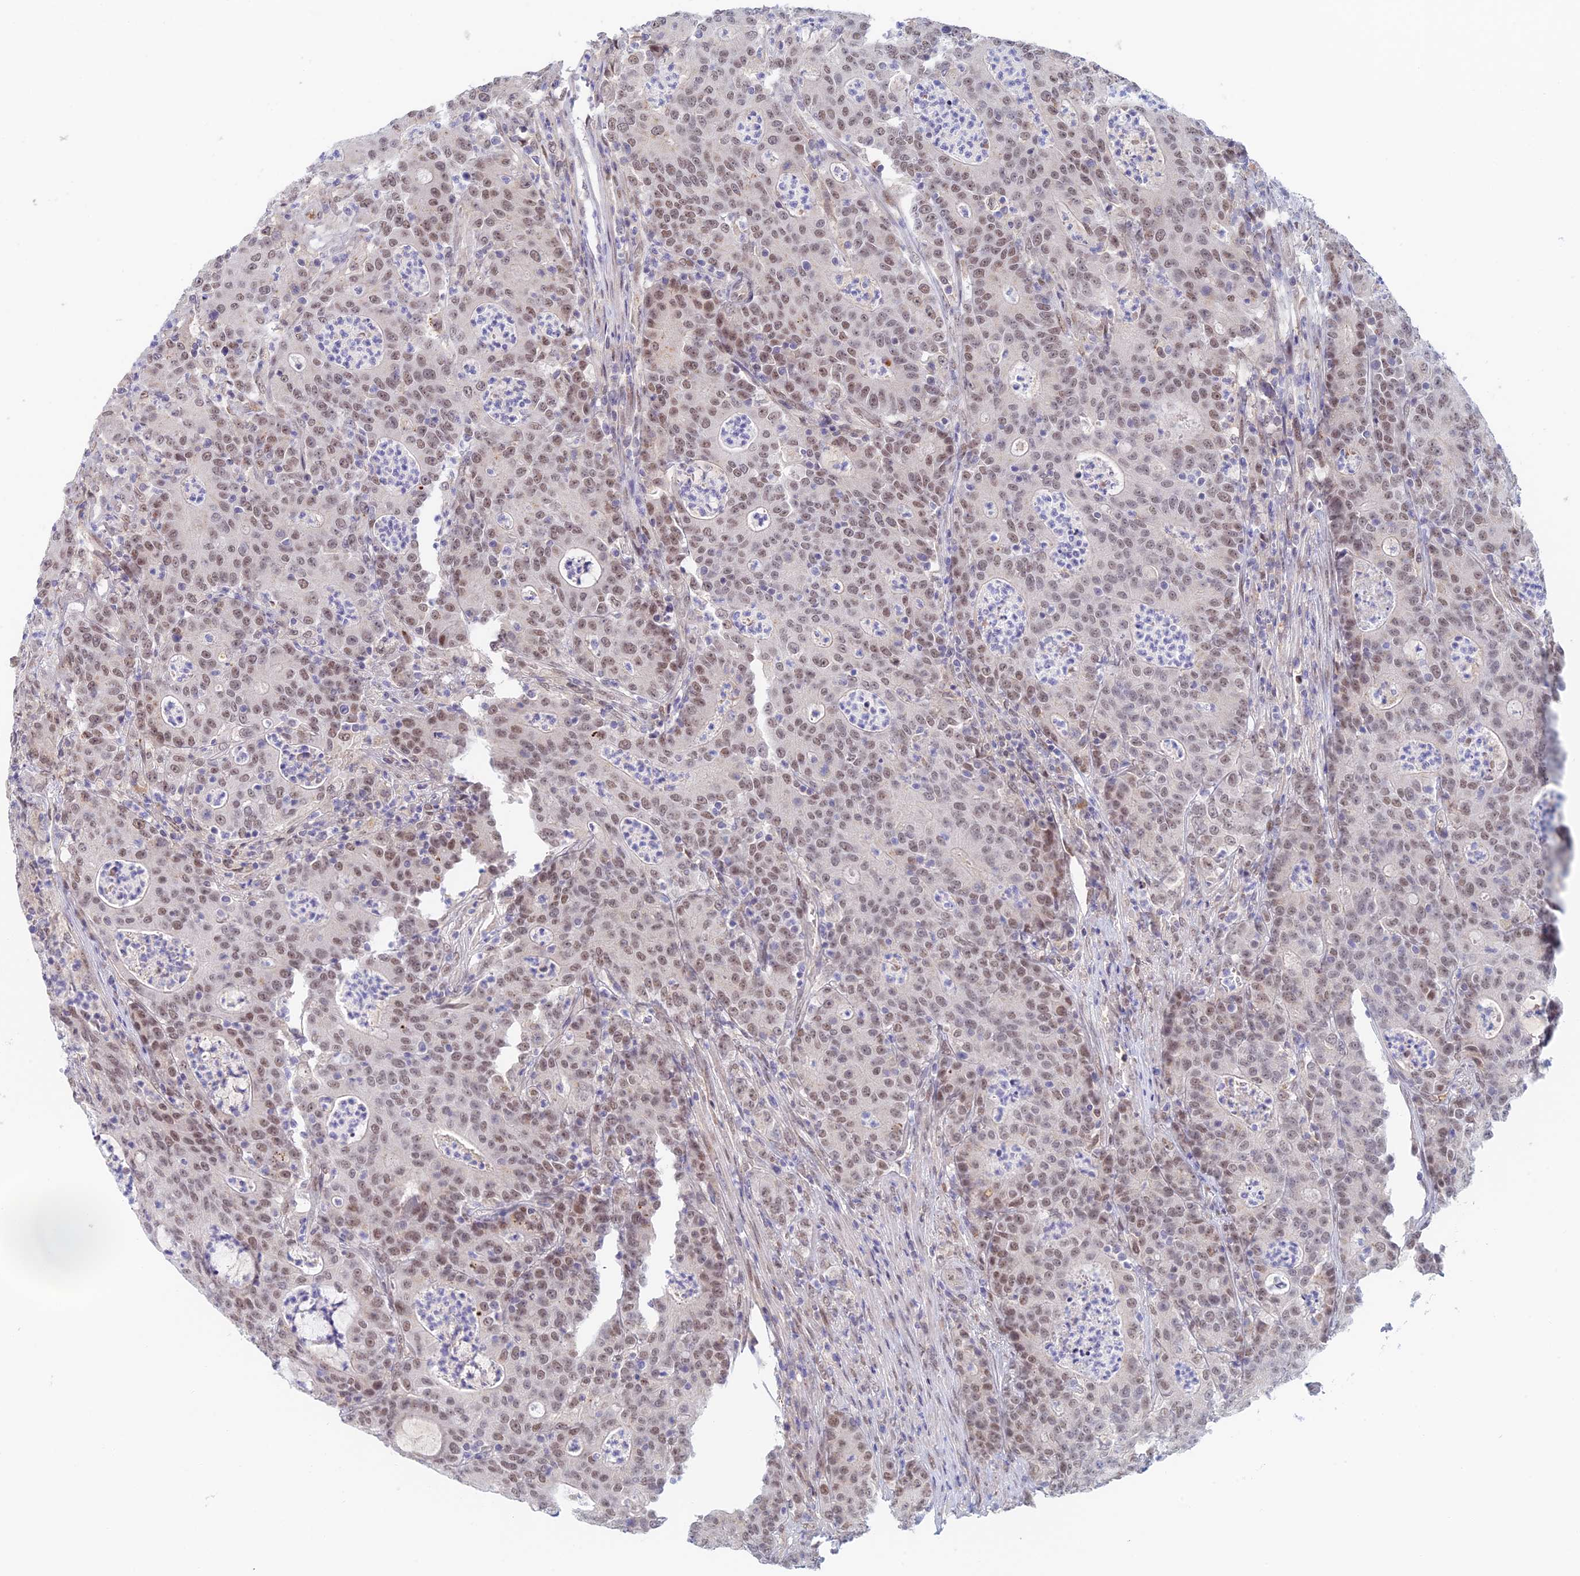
{"staining": {"intensity": "moderate", "quantity": ">75%", "location": "nuclear"}, "tissue": "colorectal cancer", "cell_type": "Tumor cells", "image_type": "cancer", "snomed": [{"axis": "morphology", "description": "Adenocarcinoma, NOS"}, {"axis": "topography", "description": "Colon"}], "caption": "Colorectal adenocarcinoma stained with DAB (3,3'-diaminobenzidine) immunohistochemistry (IHC) shows medium levels of moderate nuclear staining in about >75% of tumor cells. Immunohistochemistry (ihc) stains the protein of interest in brown and the nuclei are stained blue.", "gene": "ZUP1", "patient": {"sex": "male", "age": 83}}